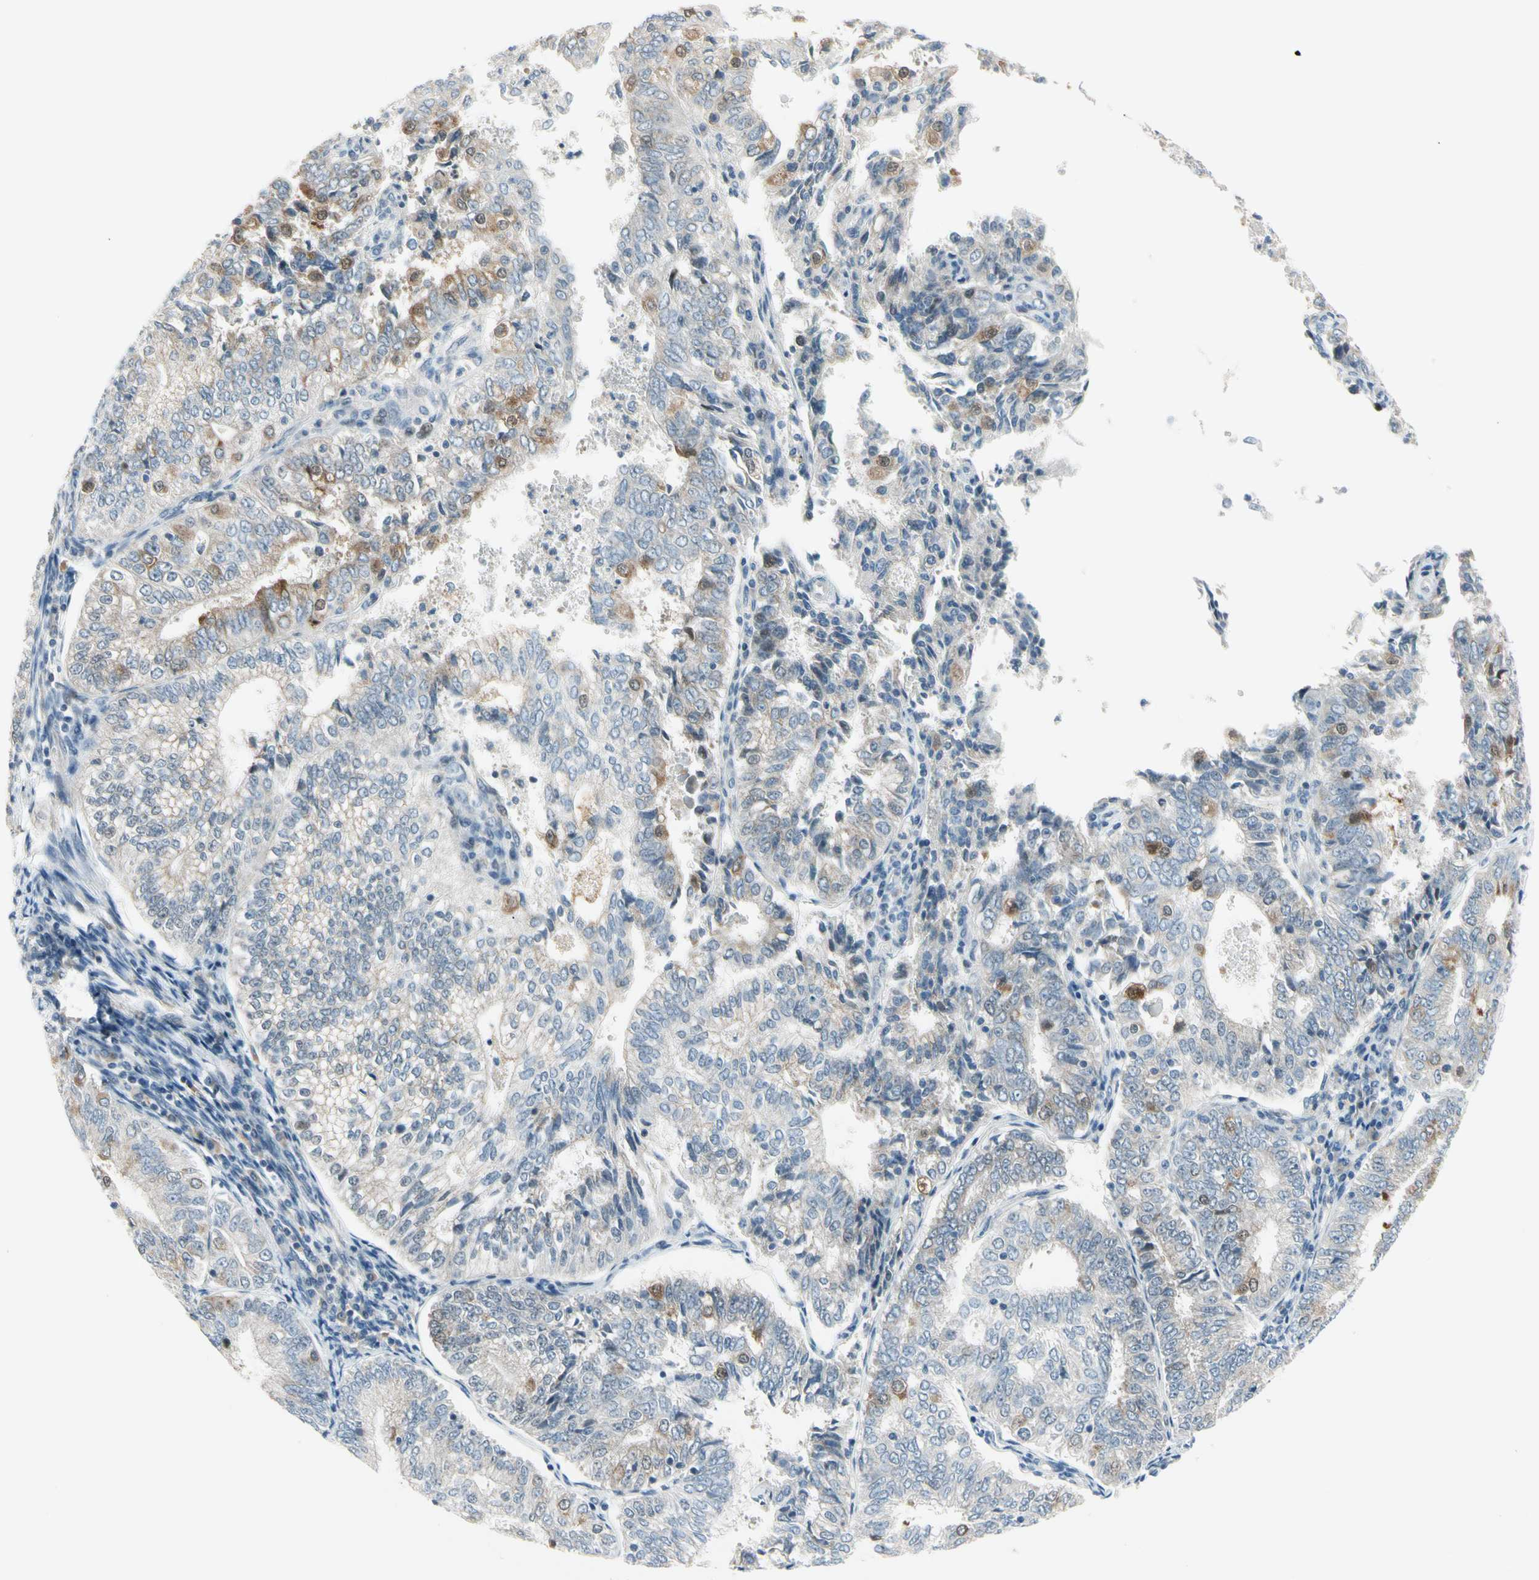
{"staining": {"intensity": "moderate", "quantity": "<25%", "location": "cytoplasmic/membranous,nuclear"}, "tissue": "endometrial cancer", "cell_type": "Tumor cells", "image_type": "cancer", "snomed": [{"axis": "morphology", "description": "Adenocarcinoma, NOS"}, {"axis": "topography", "description": "Endometrium"}], "caption": "Immunohistochemical staining of endometrial cancer (adenocarcinoma) exhibits low levels of moderate cytoplasmic/membranous and nuclear protein expression in approximately <25% of tumor cells.", "gene": "CFAP36", "patient": {"sex": "female", "age": 69}}